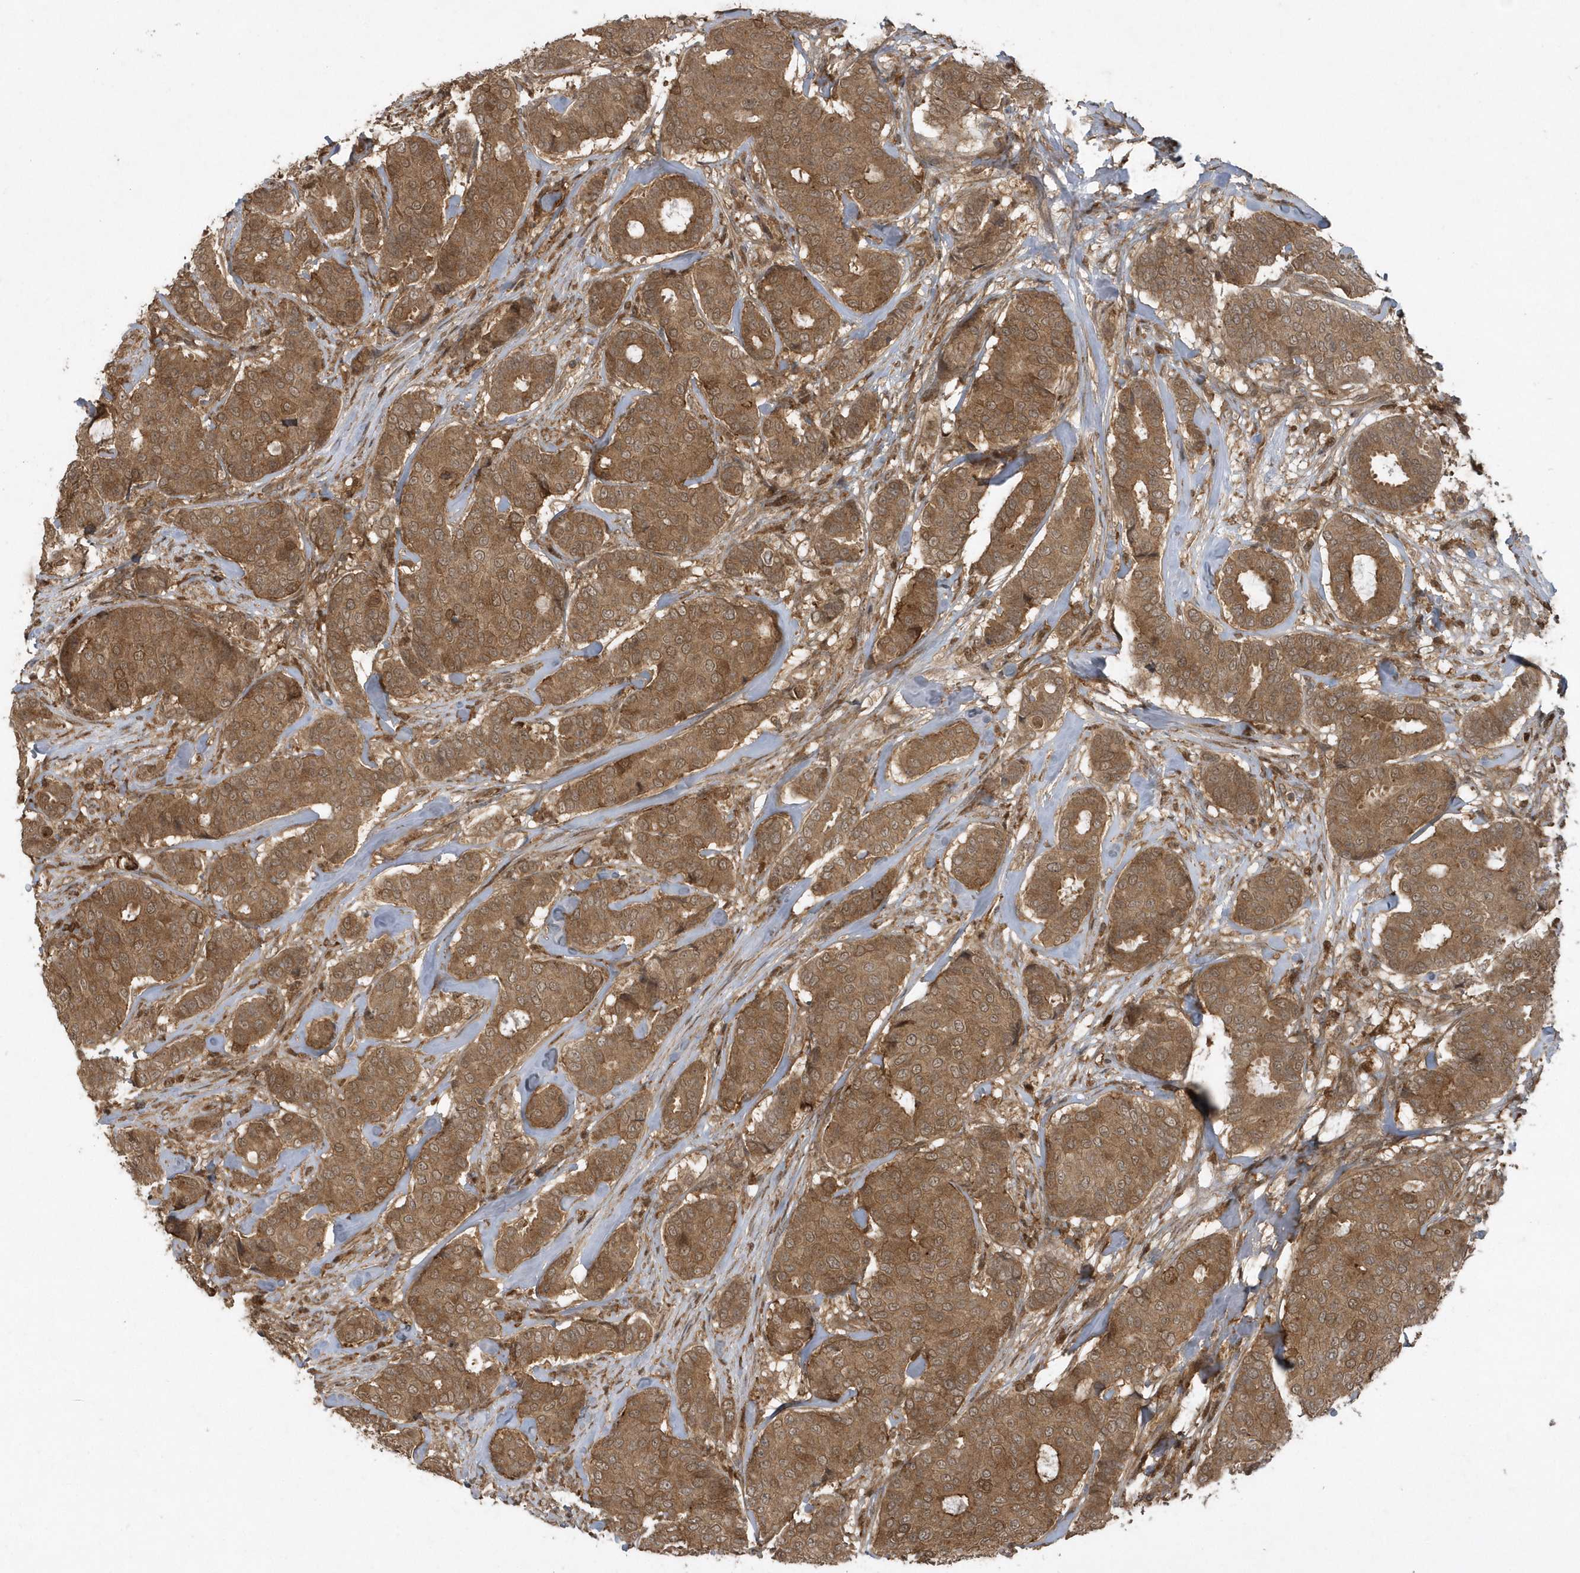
{"staining": {"intensity": "moderate", "quantity": ">75%", "location": "cytoplasmic/membranous"}, "tissue": "breast cancer", "cell_type": "Tumor cells", "image_type": "cancer", "snomed": [{"axis": "morphology", "description": "Duct carcinoma"}, {"axis": "topography", "description": "Breast"}], "caption": "Breast intraductal carcinoma tissue exhibits moderate cytoplasmic/membranous expression in about >75% of tumor cells, visualized by immunohistochemistry.", "gene": "LACC1", "patient": {"sex": "female", "age": 75}}